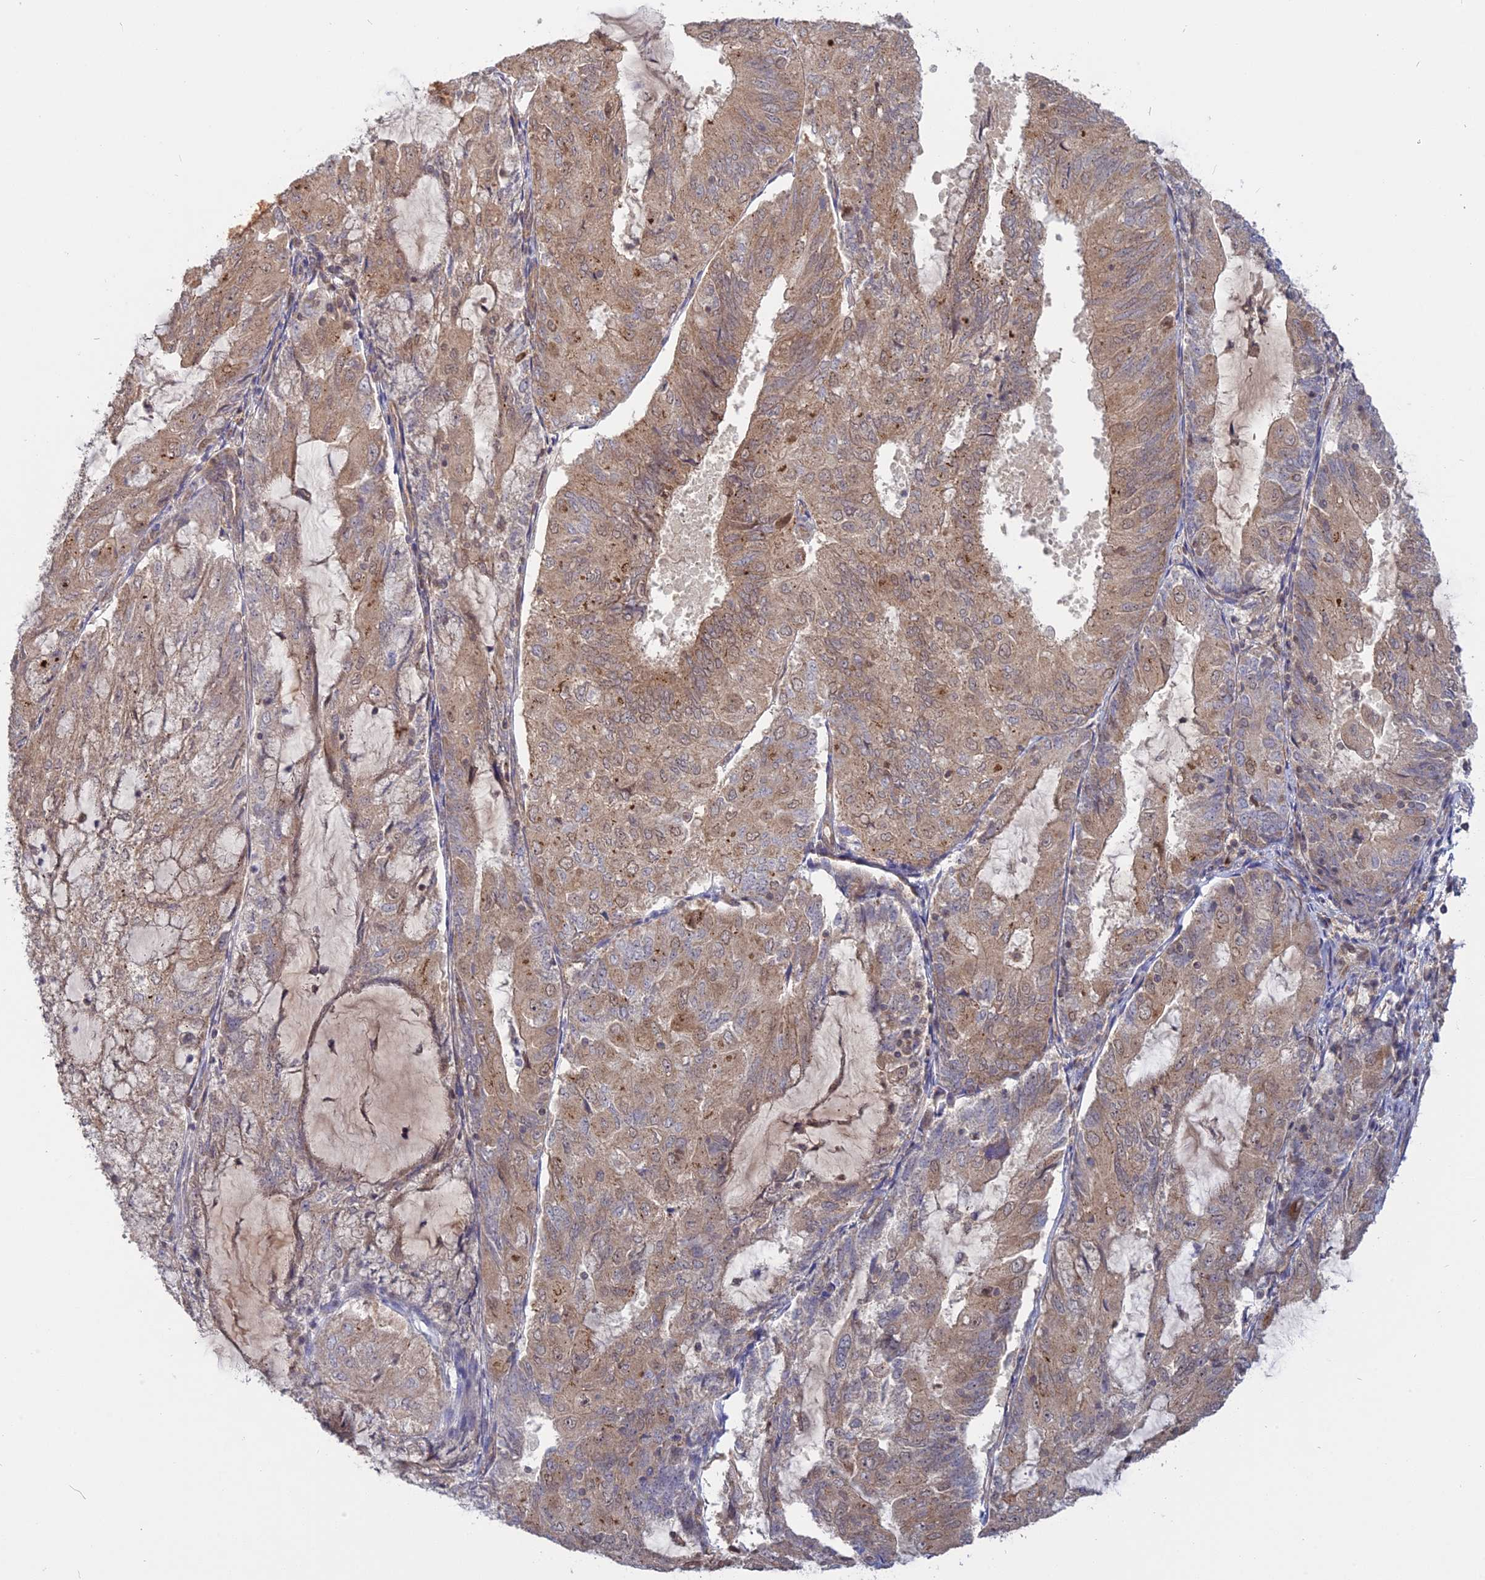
{"staining": {"intensity": "weak", "quantity": "25%-75%", "location": "cytoplasmic/membranous"}, "tissue": "endometrial cancer", "cell_type": "Tumor cells", "image_type": "cancer", "snomed": [{"axis": "morphology", "description": "Adenocarcinoma, NOS"}, {"axis": "topography", "description": "Endometrium"}], "caption": "Immunohistochemical staining of endometrial cancer (adenocarcinoma) exhibits low levels of weak cytoplasmic/membranous staining in approximately 25%-75% of tumor cells.", "gene": "PKIG", "patient": {"sex": "female", "age": 81}}